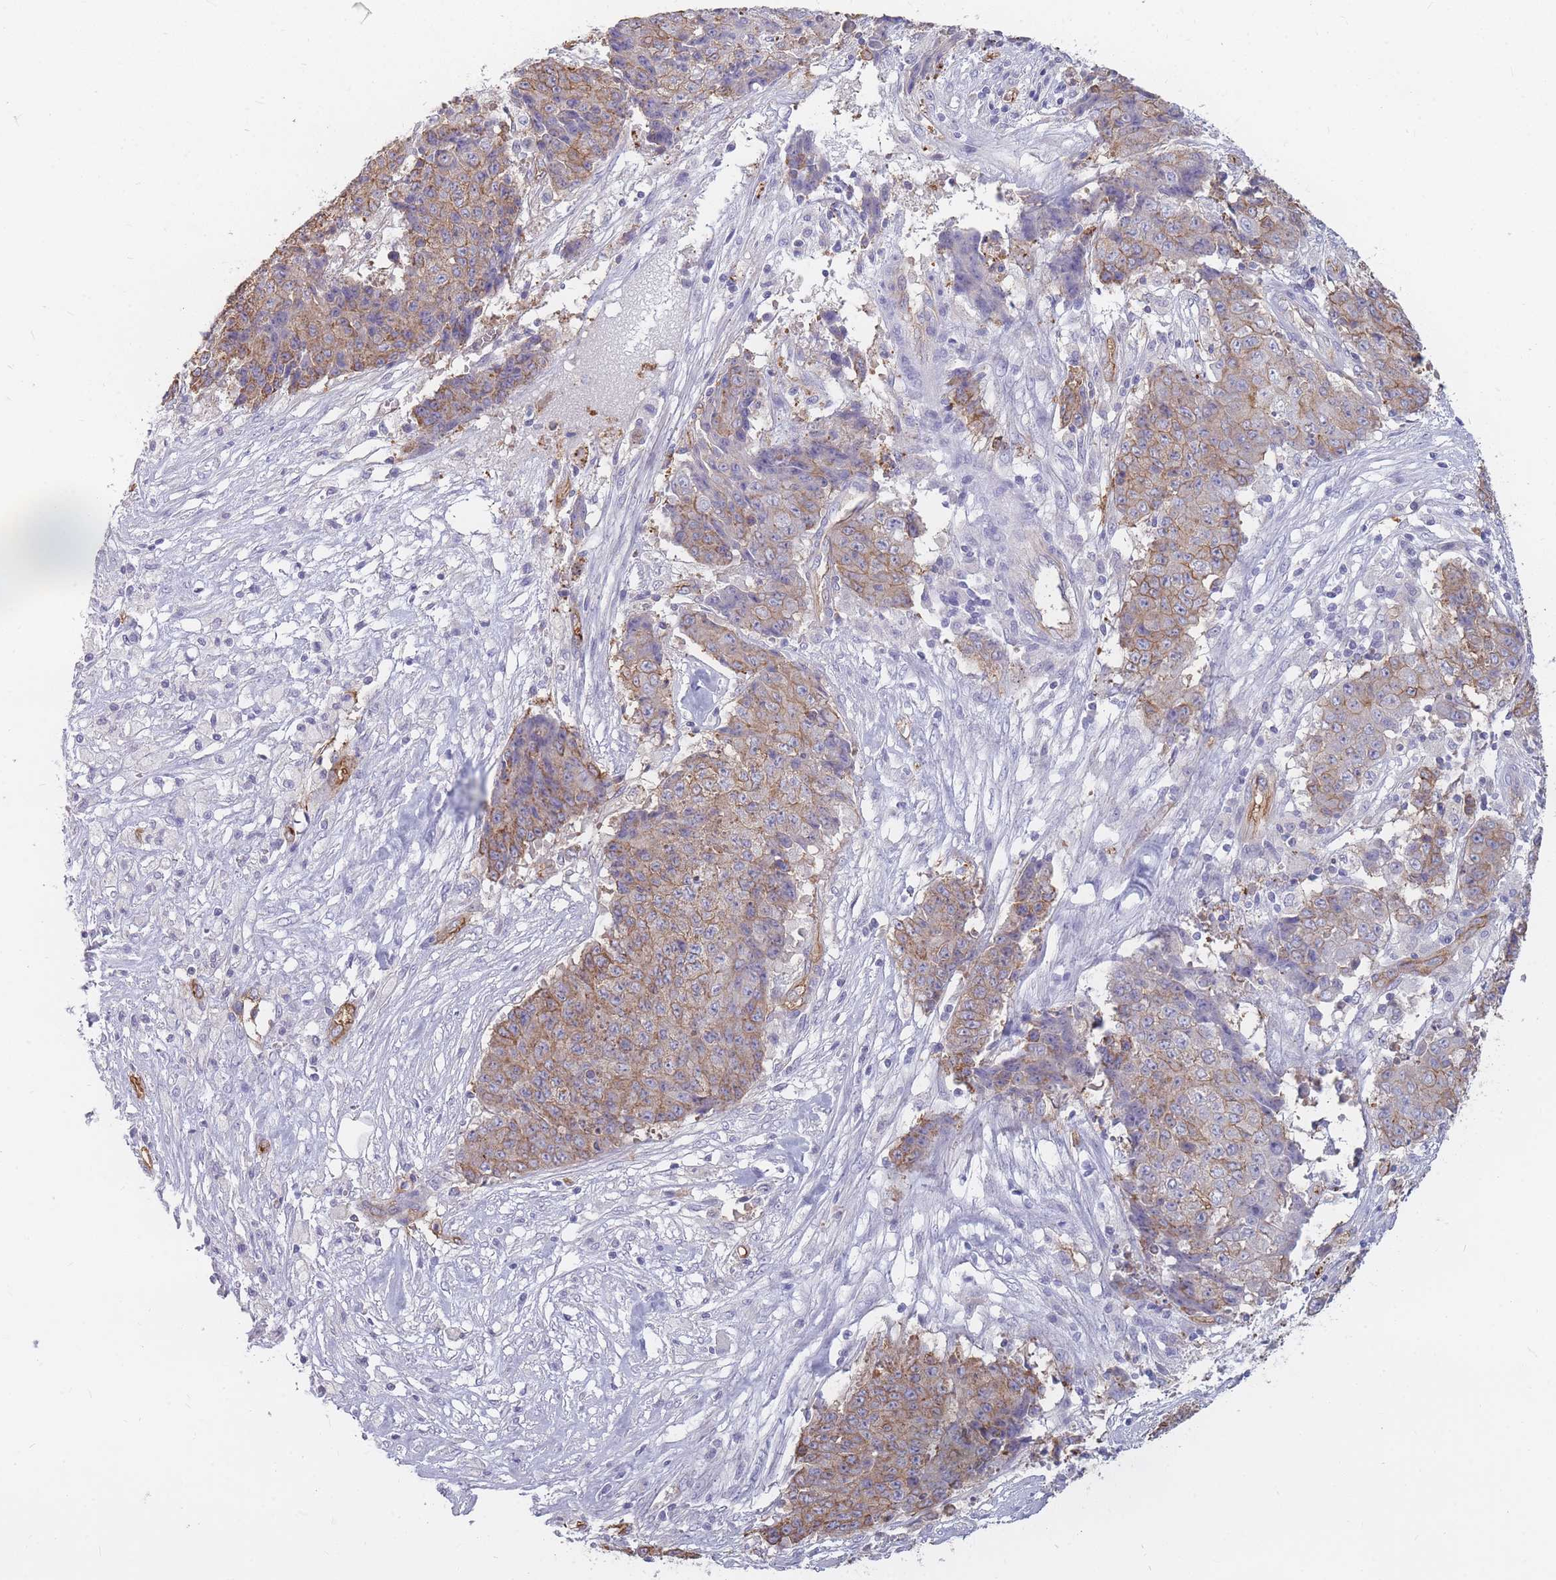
{"staining": {"intensity": "weak", "quantity": "25%-75%", "location": "cytoplasmic/membranous"}, "tissue": "ovarian cancer", "cell_type": "Tumor cells", "image_type": "cancer", "snomed": [{"axis": "morphology", "description": "Carcinoma, endometroid"}, {"axis": "topography", "description": "Ovary"}], "caption": "IHC staining of ovarian endometroid carcinoma, which exhibits low levels of weak cytoplasmic/membranous positivity in about 25%-75% of tumor cells indicating weak cytoplasmic/membranous protein positivity. The staining was performed using DAB (brown) for protein detection and nuclei were counterstained in hematoxylin (blue).", "gene": "GNA11", "patient": {"sex": "female", "age": 42}}